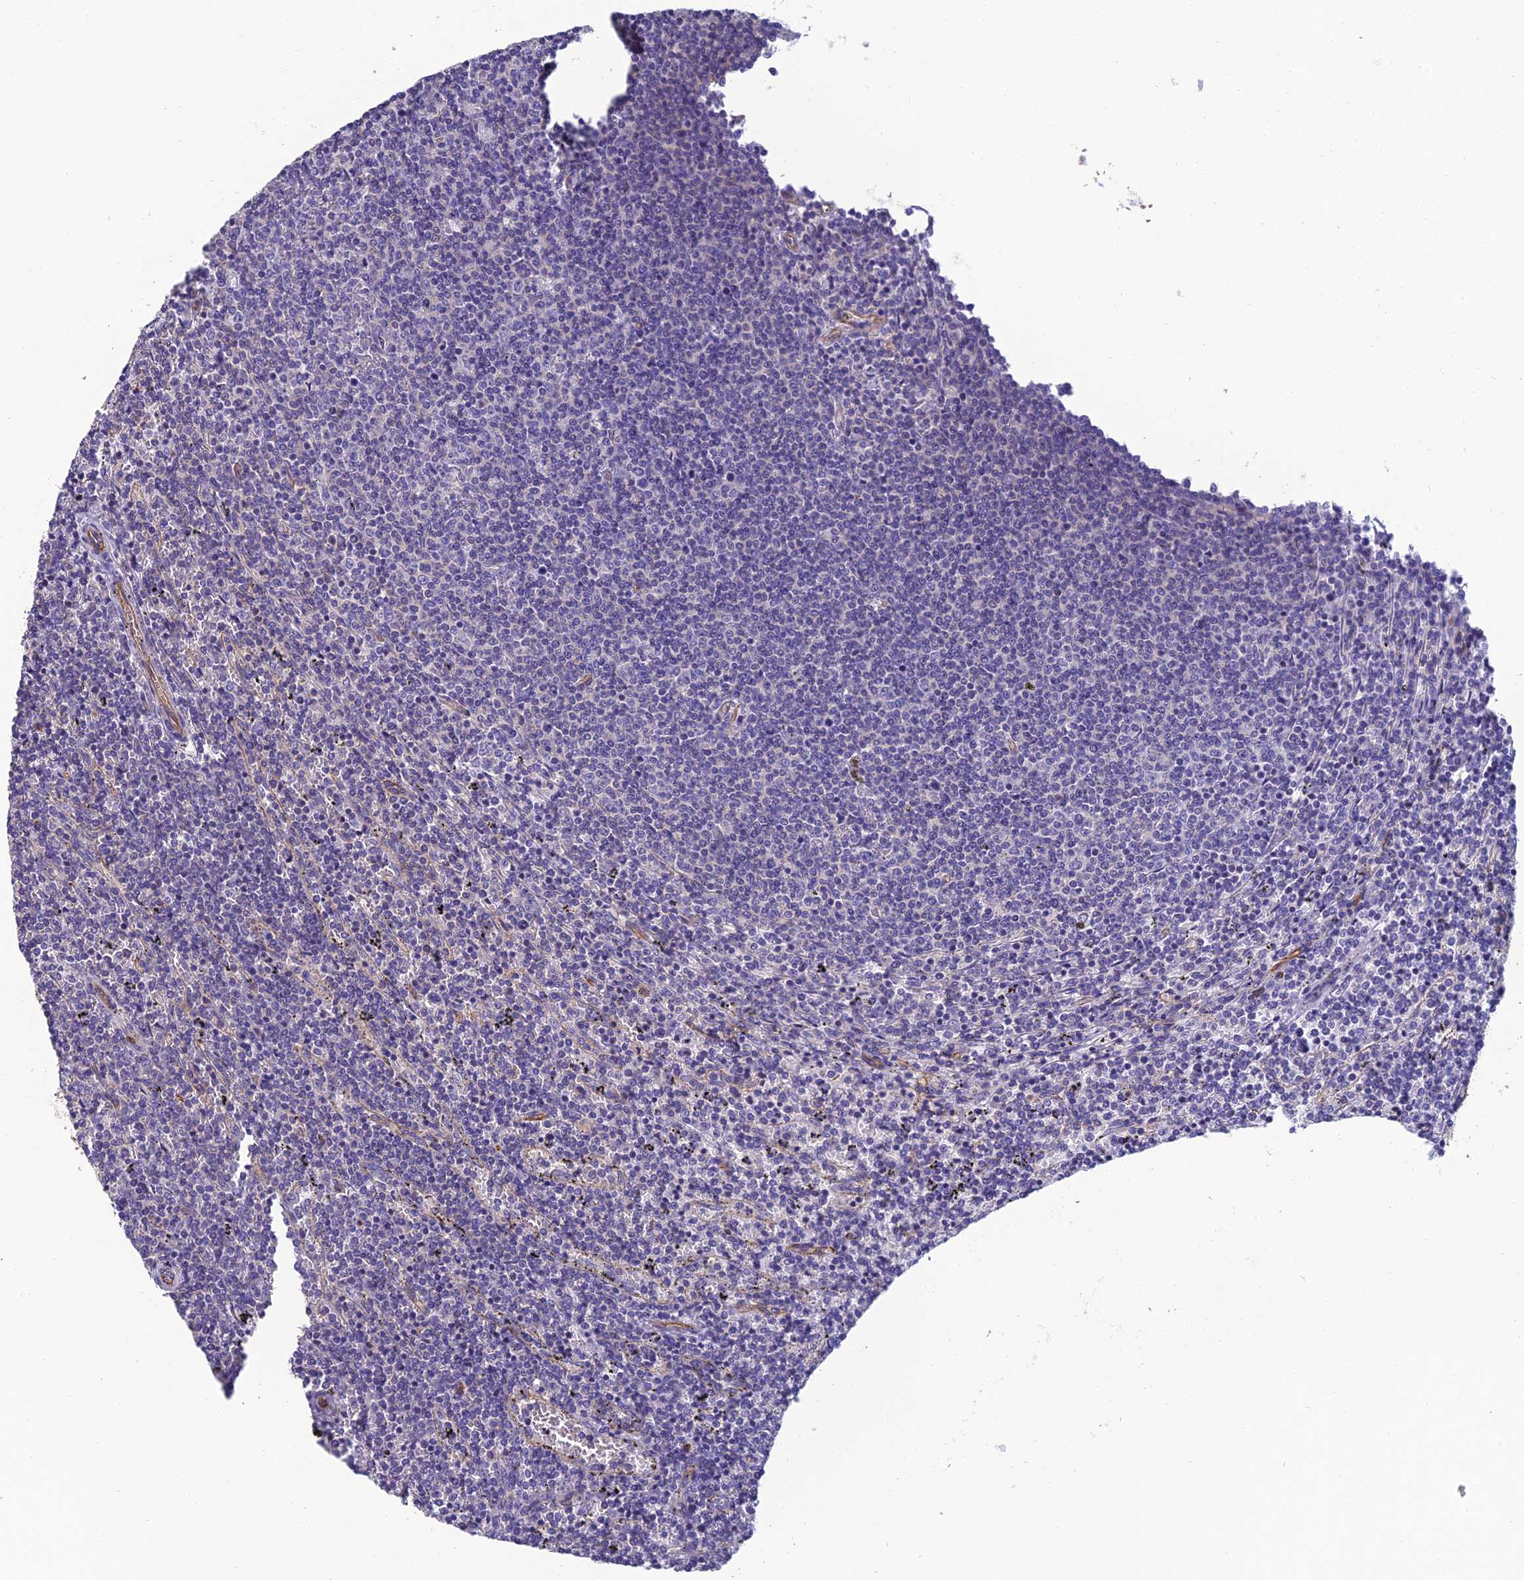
{"staining": {"intensity": "negative", "quantity": "none", "location": "none"}, "tissue": "lymphoma", "cell_type": "Tumor cells", "image_type": "cancer", "snomed": [{"axis": "morphology", "description": "Malignant lymphoma, non-Hodgkin's type, Low grade"}, {"axis": "topography", "description": "Spleen"}], "caption": "This is a histopathology image of IHC staining of lymphoma, which shows no staining in tumor cells.", "gene": "PPFIA3", "patient": {"sex": "female", "age": 50}}